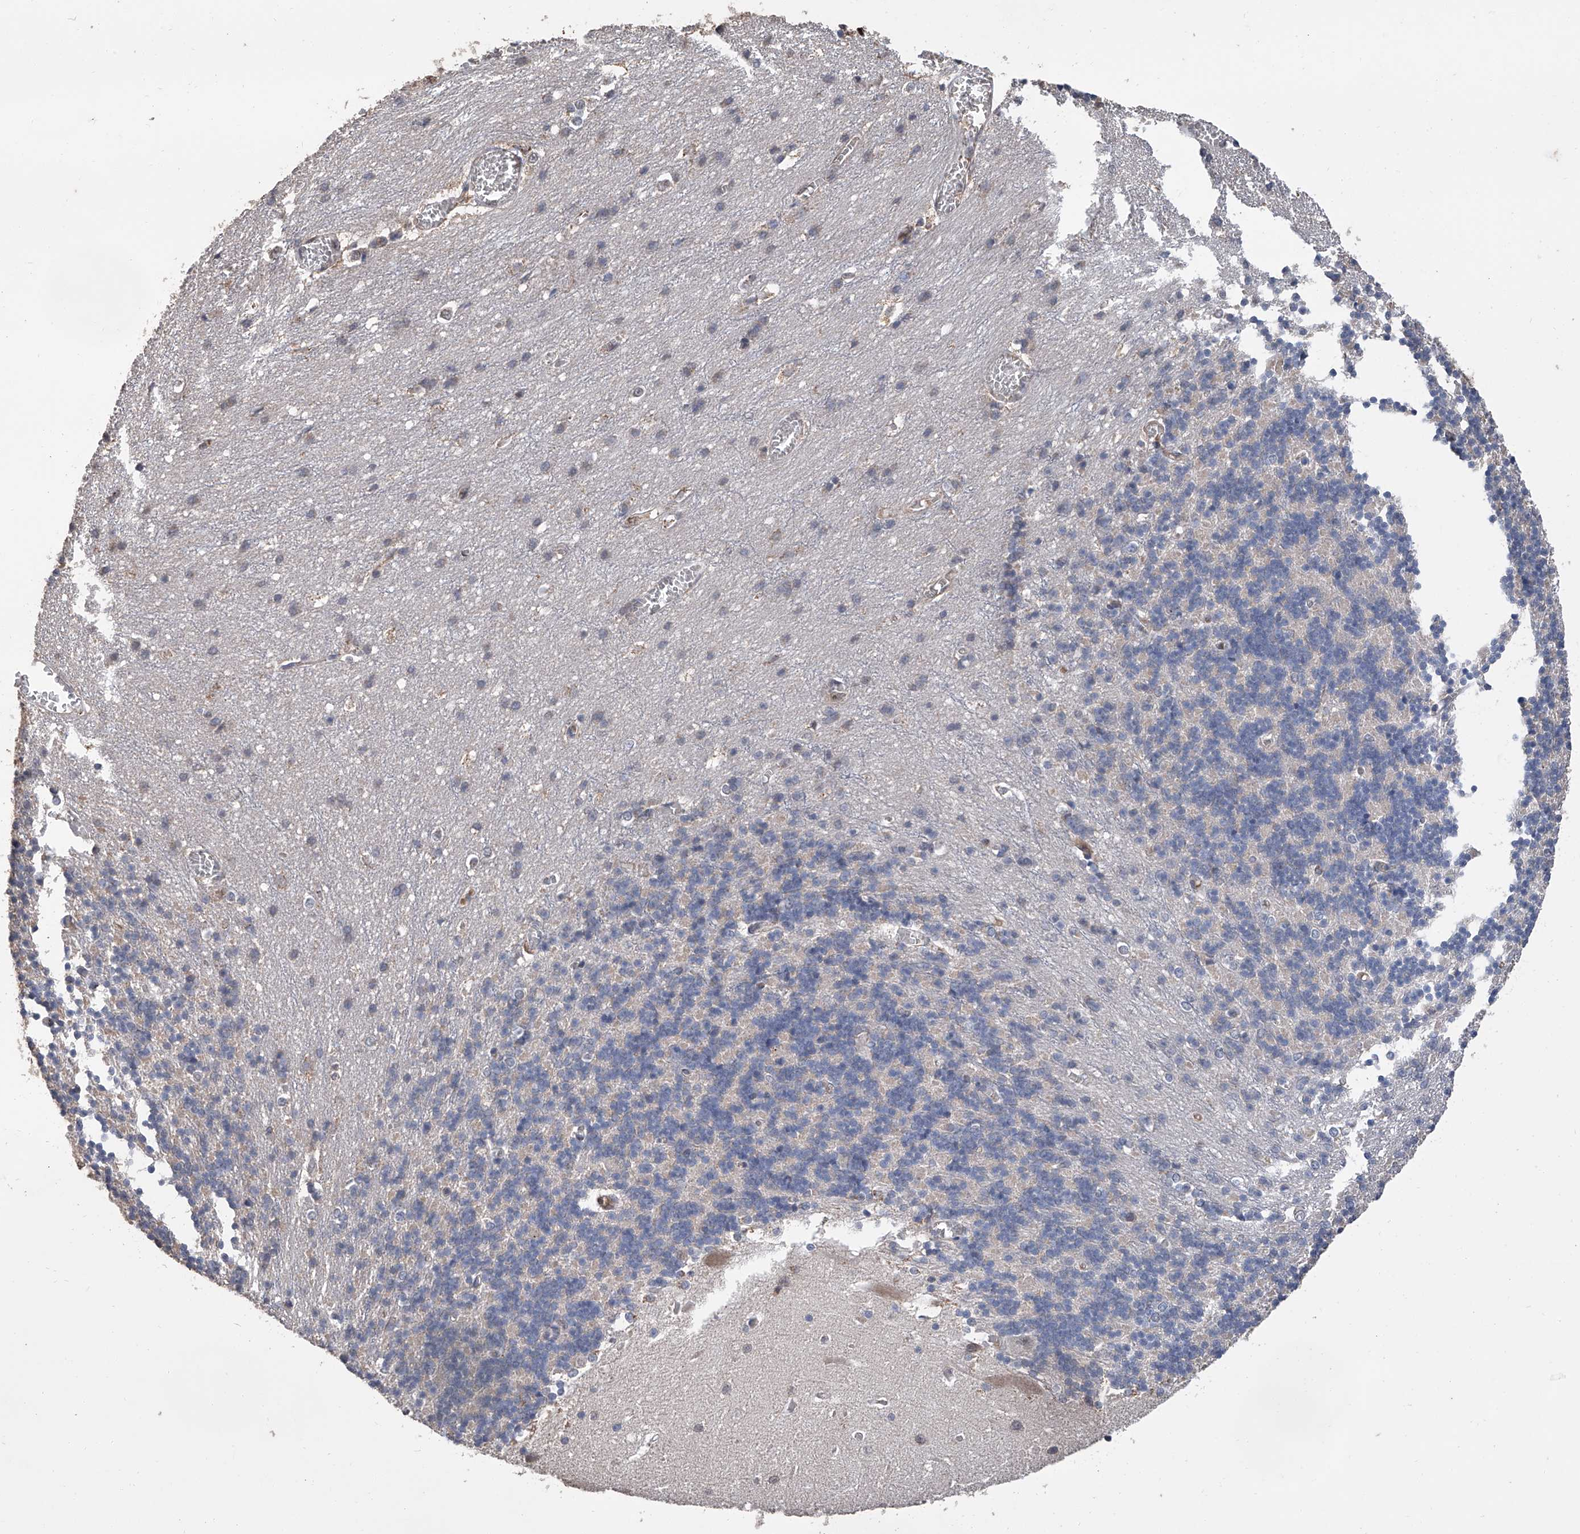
{"staining": {"intensity": "weak", "quantity": "<25%", "location": "cytoplasmic/membranous"}, "tissue": "cerebellum", "cell_type": "Cells in granular layer", "image_type": "normal", "snomed": [{"axis": "morphology", "description": "Normal tissue, NOS"}, {"axis": "topography", "description": "Cerebellum"}], "caption": "Human cerebellum stained for a protein using immunohistochemistry shows no staining in cells in granular layer.", "gene": "GPT", "patient": {"sex": "male", "age": 37}}